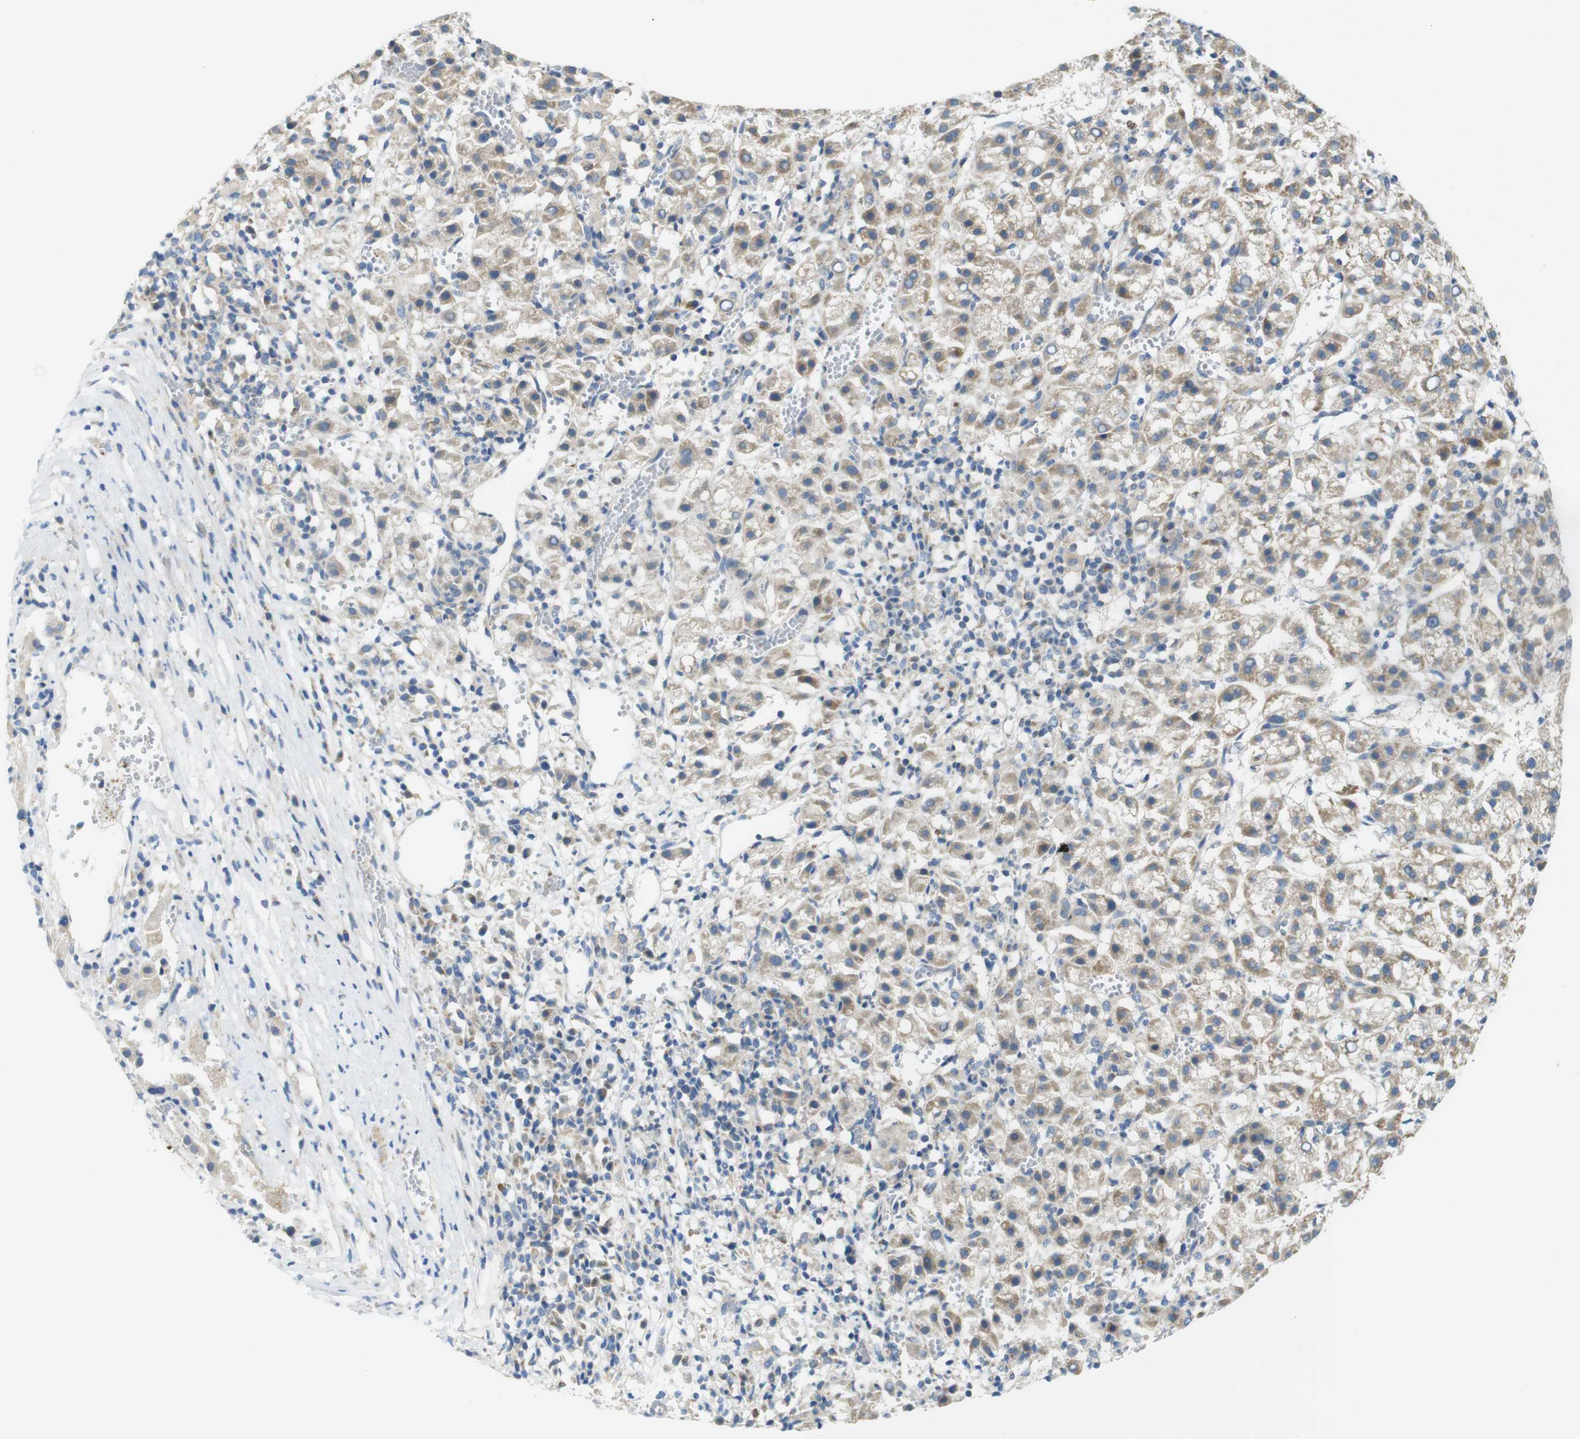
{"staining": {"intensity": "weak", "quantity": ">75%", "location": "cytoplasmic/membranous"}, "tissue": "liver cancer", "cell_type": "Tumor cells", "image_type": "cancer", "snomed": [{"axis": "morphology", "description": "Carcinoma, Hepatocellular, NOS"}, {"axis": "topography", "description": "Liver"}], "caption": "A low amount of weak cytoplasmic/membranous staining is appreciated in approximately >75% of tumor cells in liver cancer (hepatocellular carcinoma) tissue. Nuclei are stained in blue.", "gene": "MARCHF1", "patient": {"sex": "female", "age": 58}}